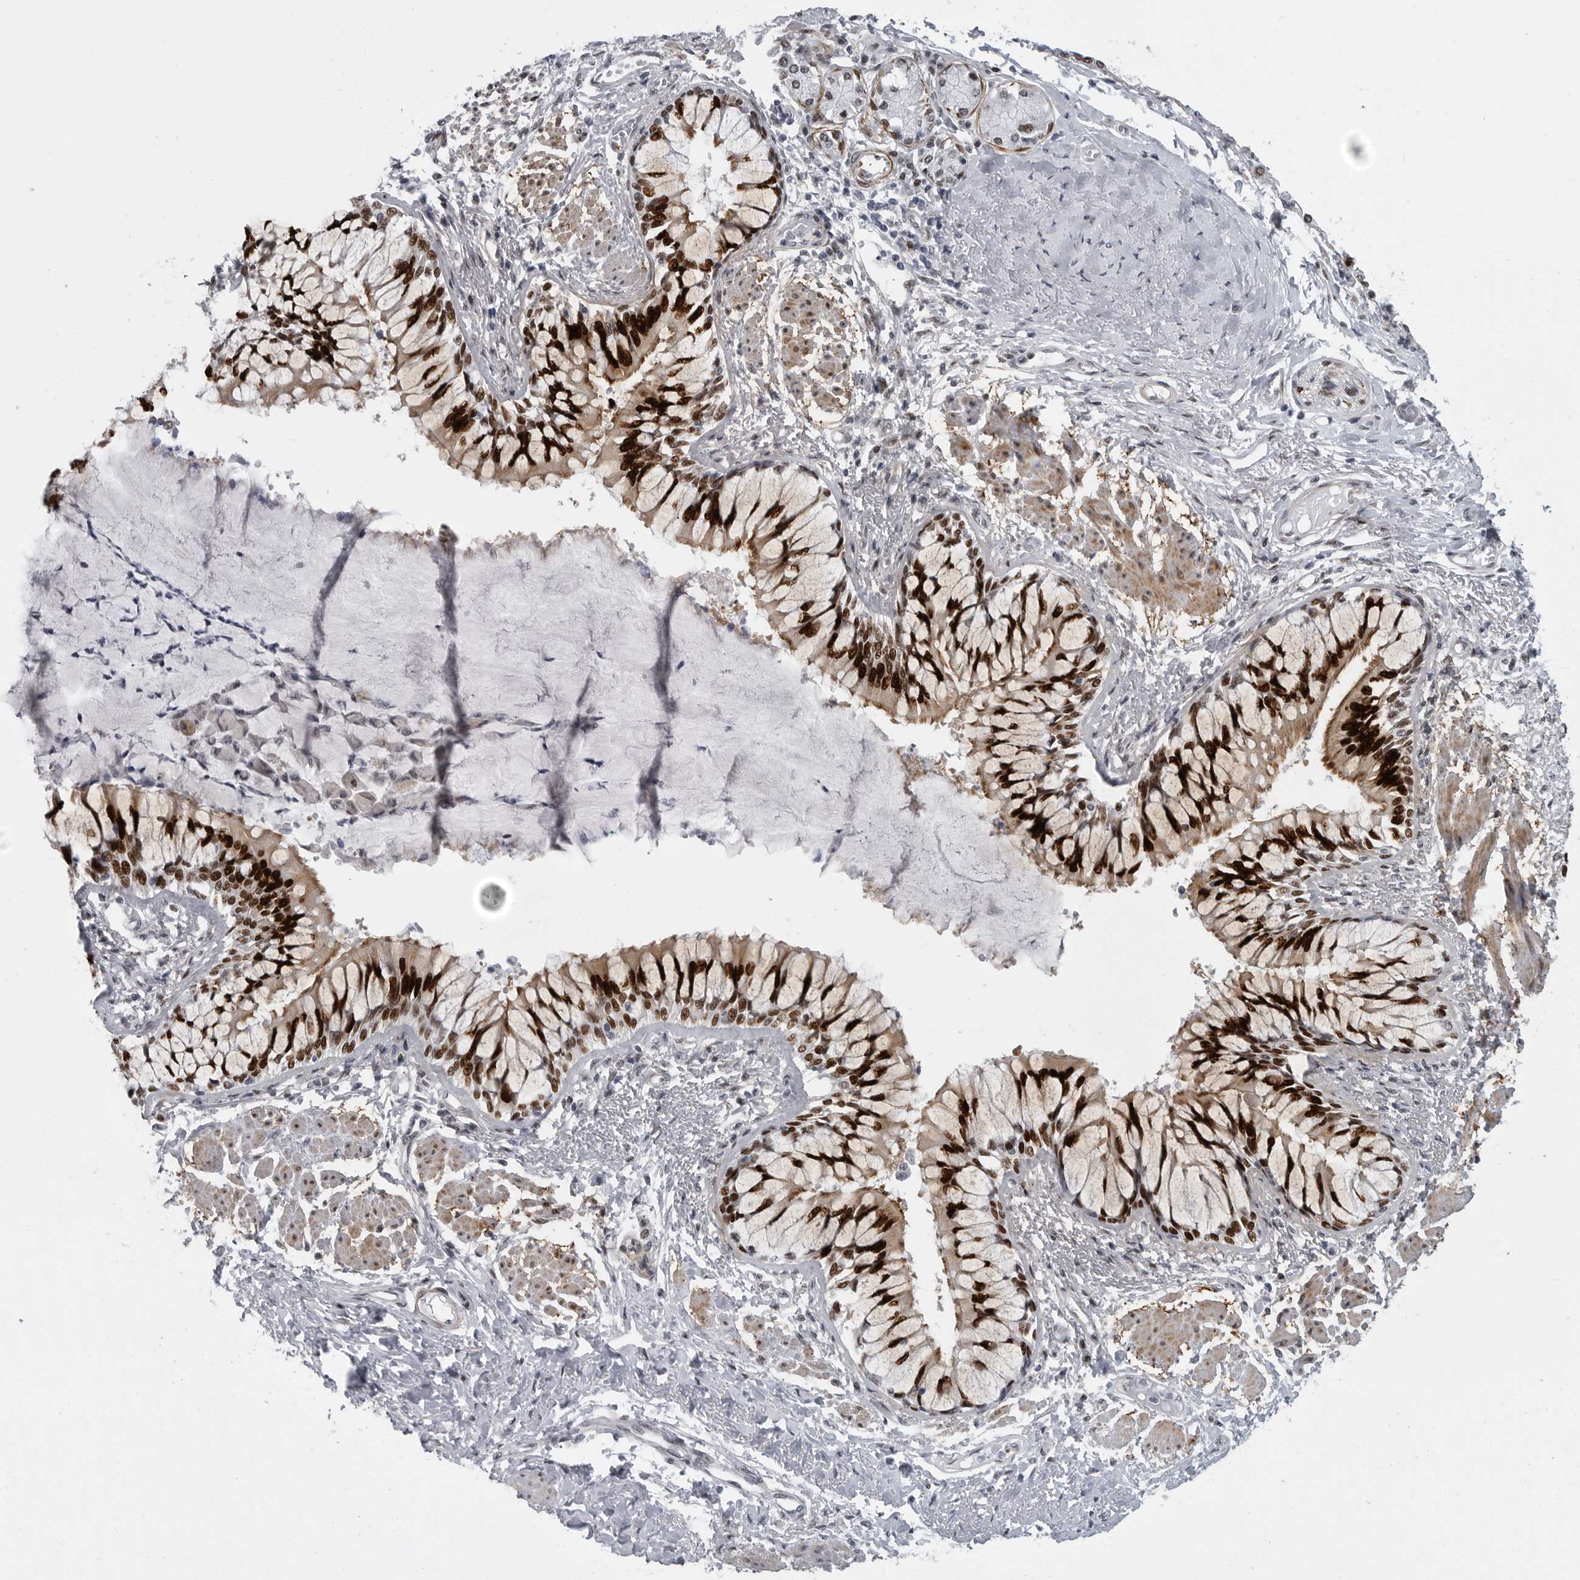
{"staining": {"intensity": "strong", "quantity": ">75%", "location": "nuclear"}, "tissue": "bronchus", "cell_type": "Respiratory epithelial cells", "image_type": "normal", "snomed": [{"axis": "morphology", "description": "Normal tissue, NOS"}, {"axis": "topography", "description": "Cartilage tissue"}, {"axis": "topography", "description": "Bronchus"}, {"axis": "topography", "description": "Lung"}], "caption": "Normal bronchus exhibits strong nuclear expression in approximately >75% of respiratory epithelial cells The protein of interest is stained brown, and the nuclei are stained in blue (DAB (3,3'-diaminobenzidine) IHC with brightfield microscopy, high magnification)..", "gene": "HMGN3", "patient": {"sex": "male", "age": 64}}